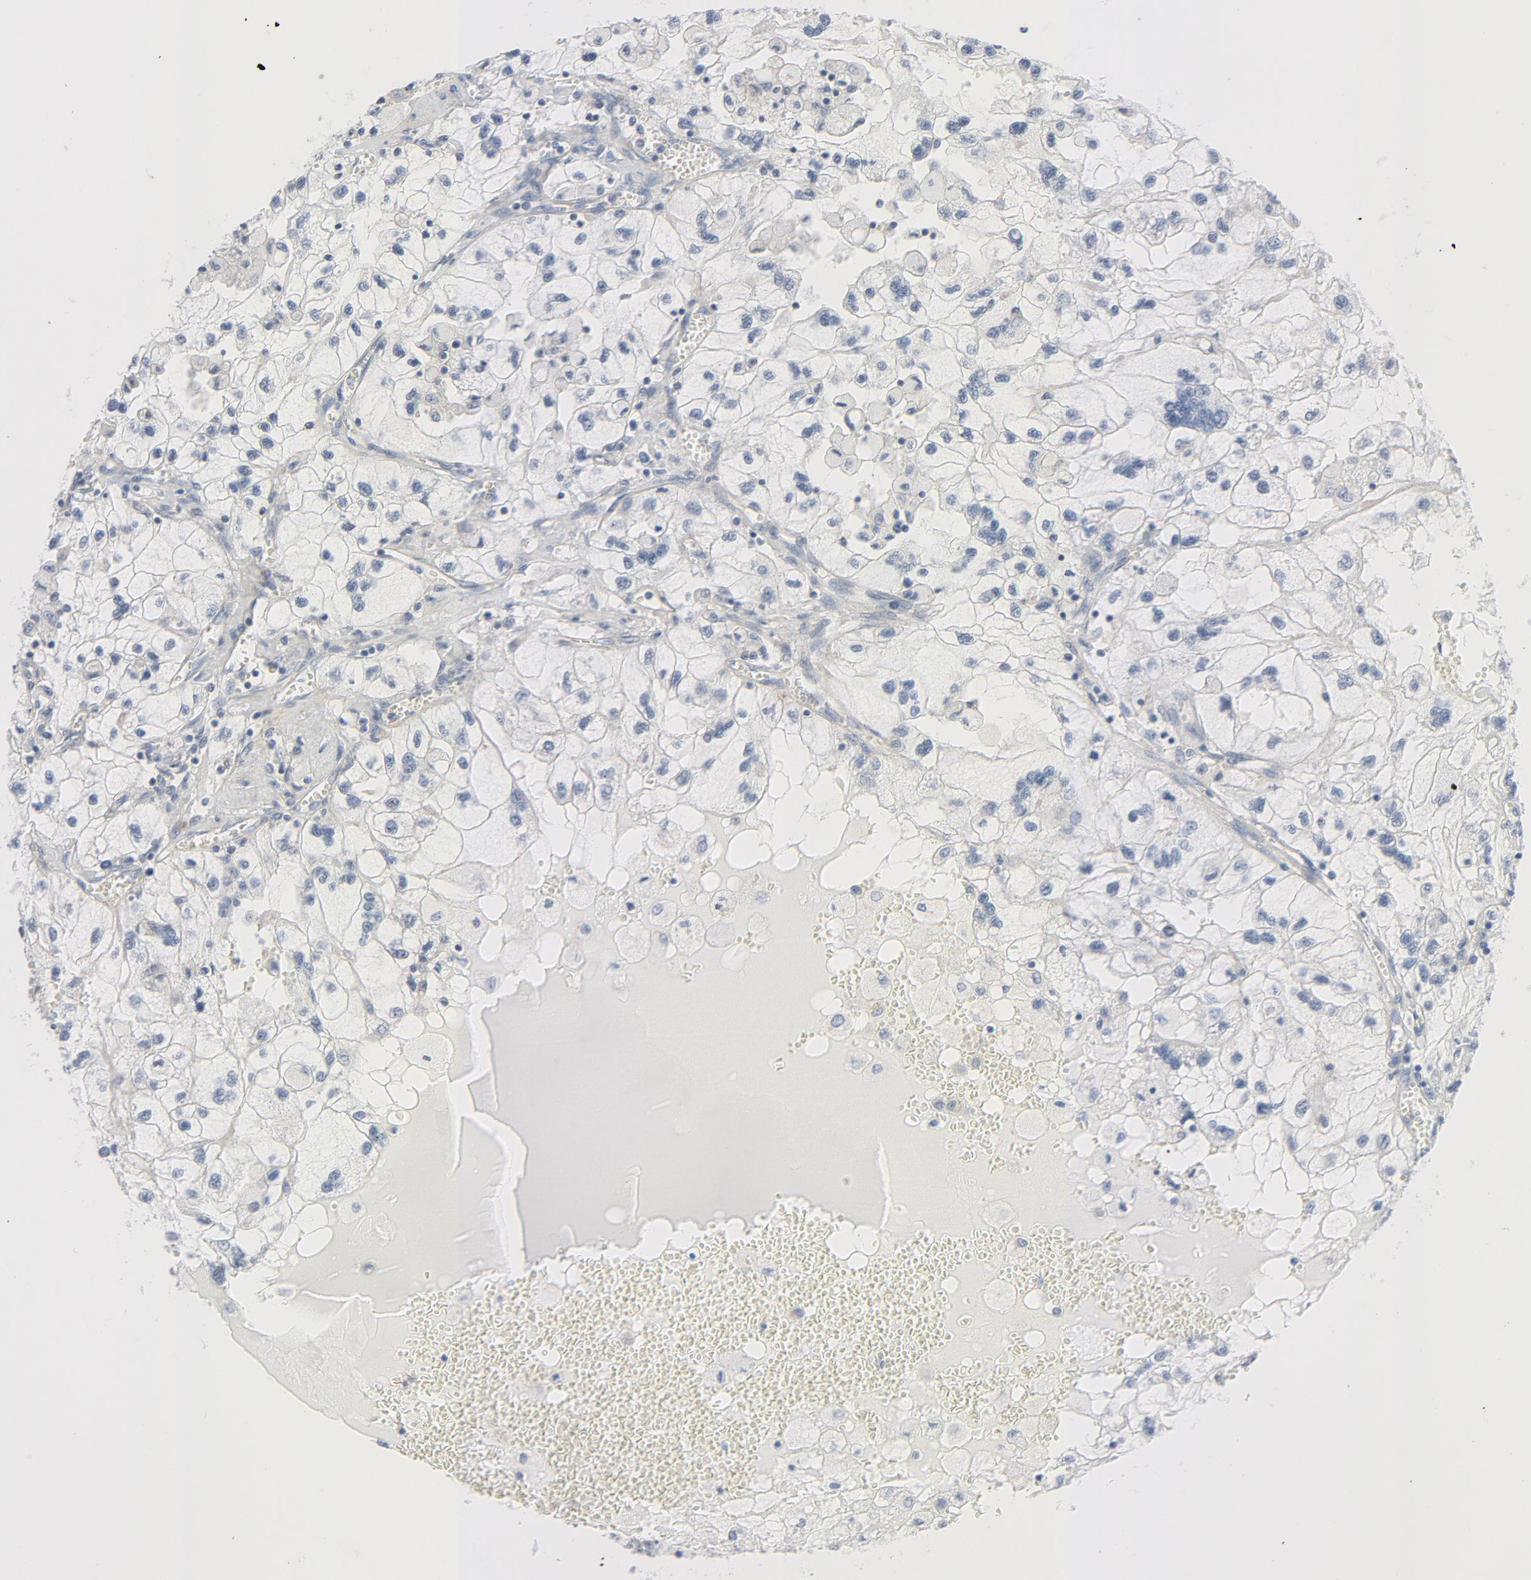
{"staining": {"intensity": "negative", "quantity": "none", "location": "none"}, "tissue": "renal cancer", "cell_type": "Tumor cells", "image_type": "cancer", "snomed": [{"axis": "morphology", "description": "Normal tissue, NOS"}, {"axis": "morphology", "description": "Adenocarcinoma, NOS"}, {"axis": "topography", "description": "Kidney"}], "caption": "IHC image of neoplastic tissue: human renal cancer (adenocarcinoma) stained with DAB (3,3'-diaminobenzidine) reveals no significant protein staining in tumor cells. (DAB (3,3'-diaminobenzidine) immunohistochemistry (IHC) visualized using brightfield microscopy, high magnification).", "gene": "TSG101", "patient": {"sex": "male", "age": 71}}